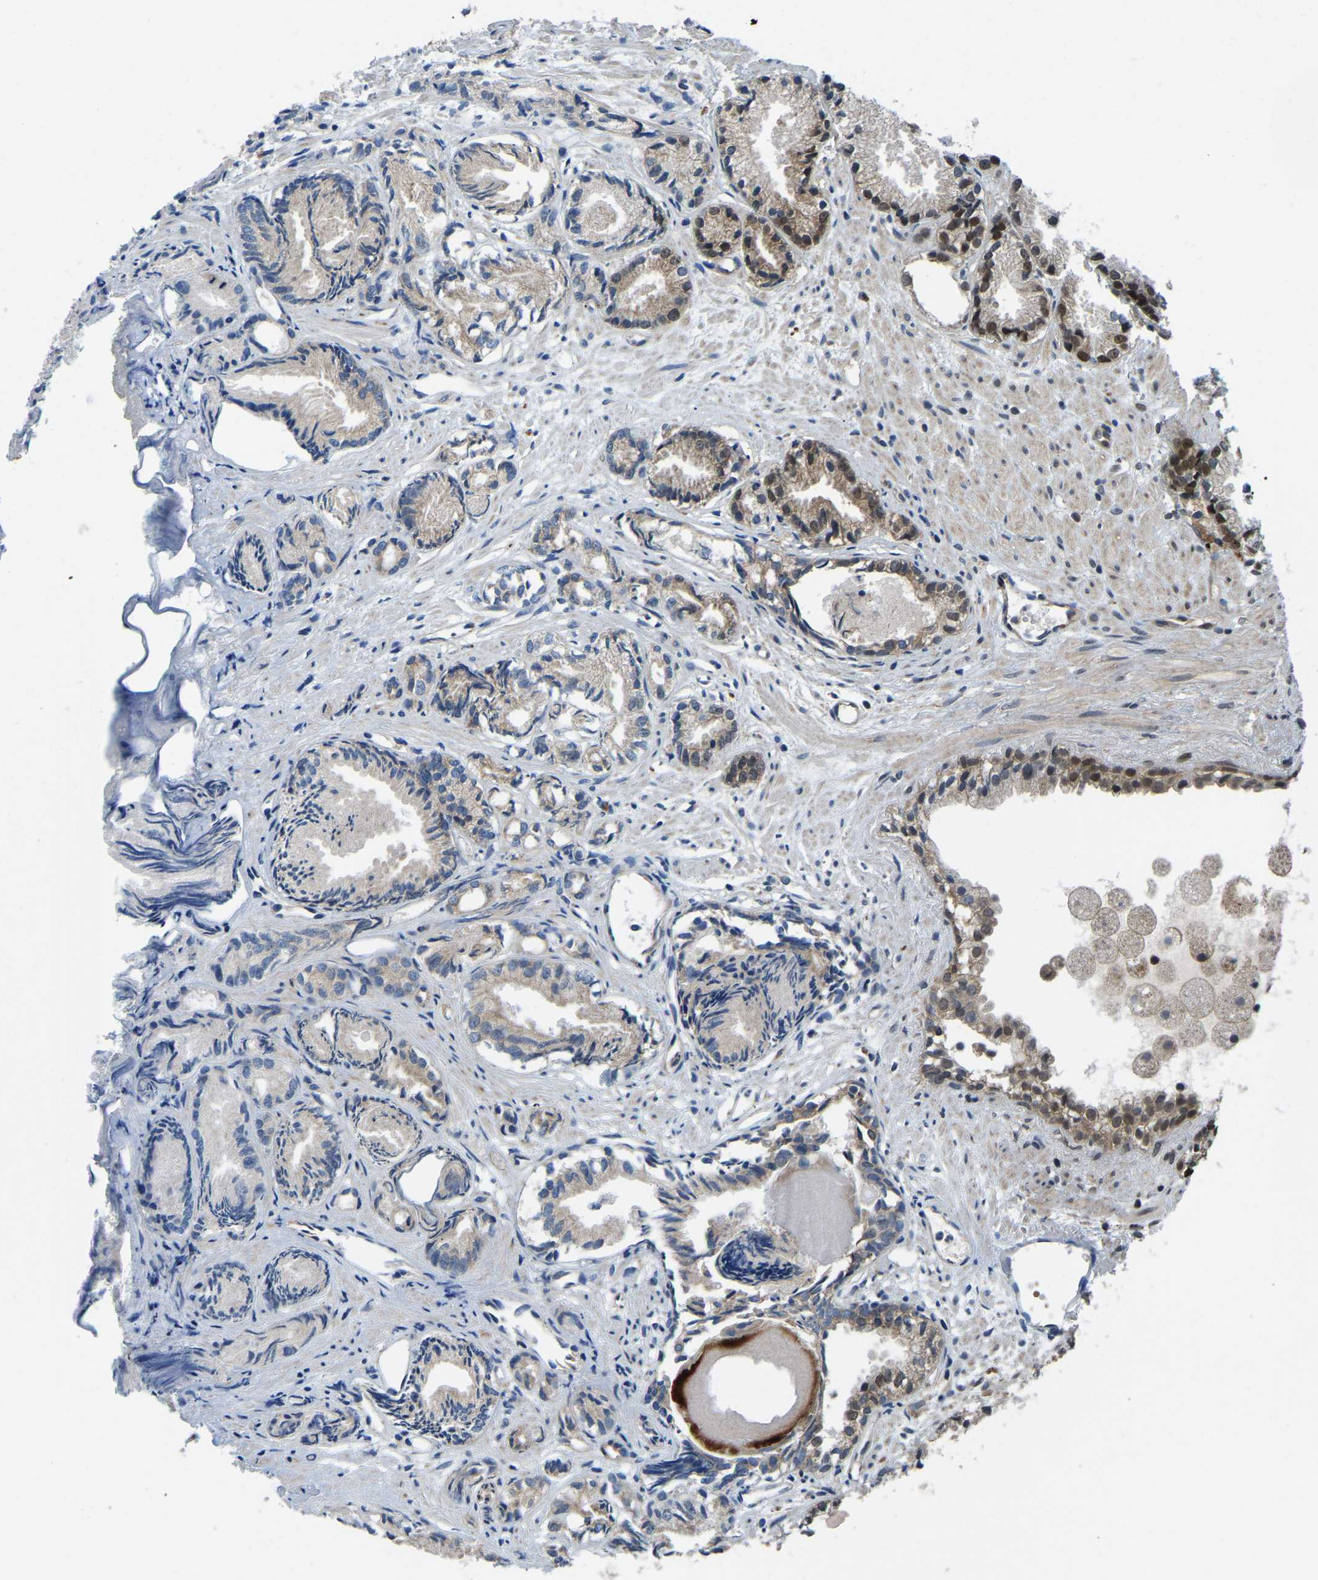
{"staining": {"intensity": "moderate", "quantity": ">75%", "location": "cytoplasmic/membranous,nuclear"}, "tissue": "prostate cancer", "cell_type": "Tumor cells", "image_type": "cancer", "snomed": [{"axis": "morphology", "description": "Adenocarcinoma, Low grade"}, {"axis": "topography", "description": "Prostate"}], "caption": "Brown immunohistochemical staining in human prostate cancer displays moderate cytoplasmic/membranous and nuclear staining in about >75% of tumor cells.", "gene": "DFFA", "patient": {"sex": "male", "age": 72}}